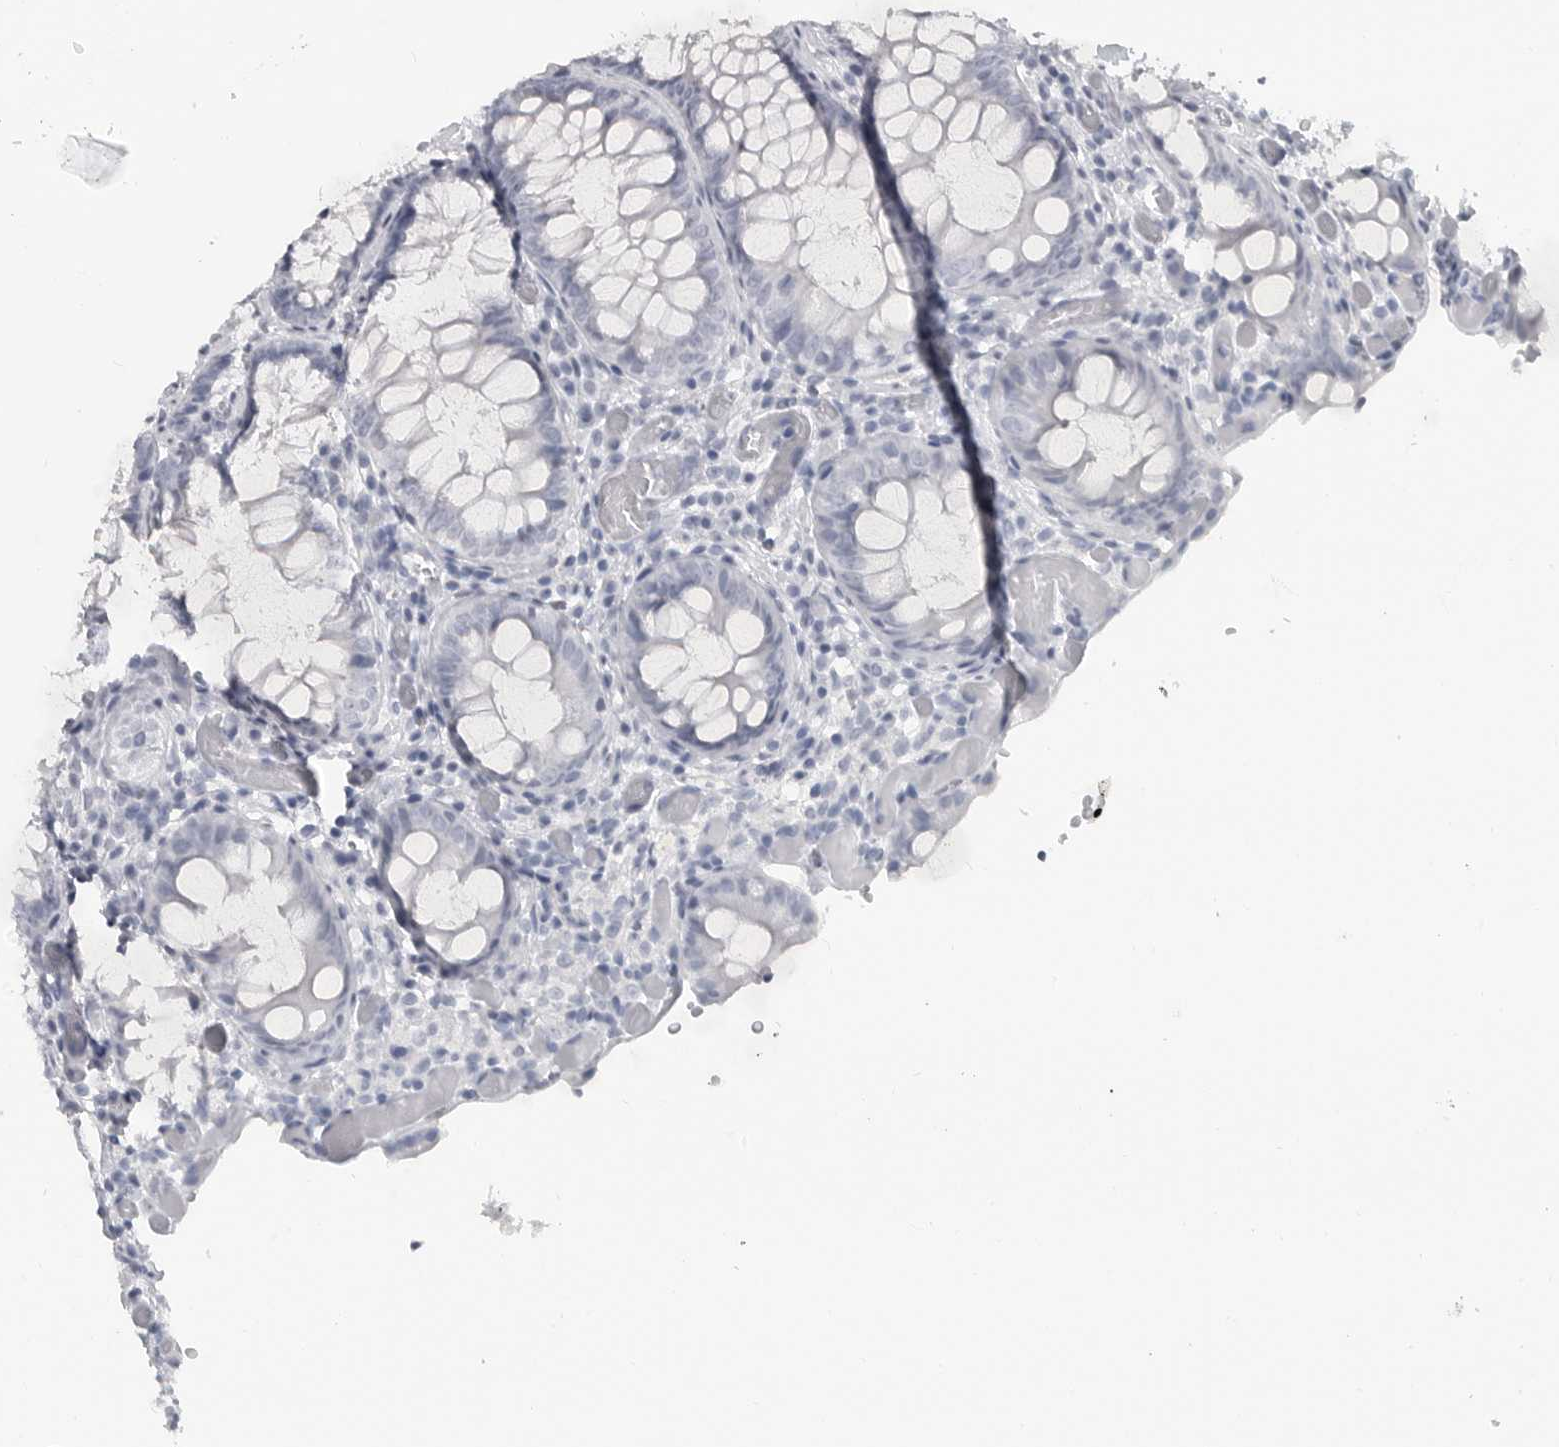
{"staining": {"intensity": "negative", "quantity": "none", "location": "none"}, "tissue": "colon", "cell_type": "Endothelial cells", "image_type": "normal", "snomed": [{"axis": "morphology", "description": "Normal tissue, NOS"}, {"axis": "topography", "description": "Colon"}], "caption": "High magnification brightfield microscopy of unremarkable colon stained with DAB (3,3'-diaminobenzidine) (brown) and counterstained with hematoxylin (blue): endothelial cells show no significant expression.", "gene": "LY6D", "patient": {"sex": "male", "age": 14}}